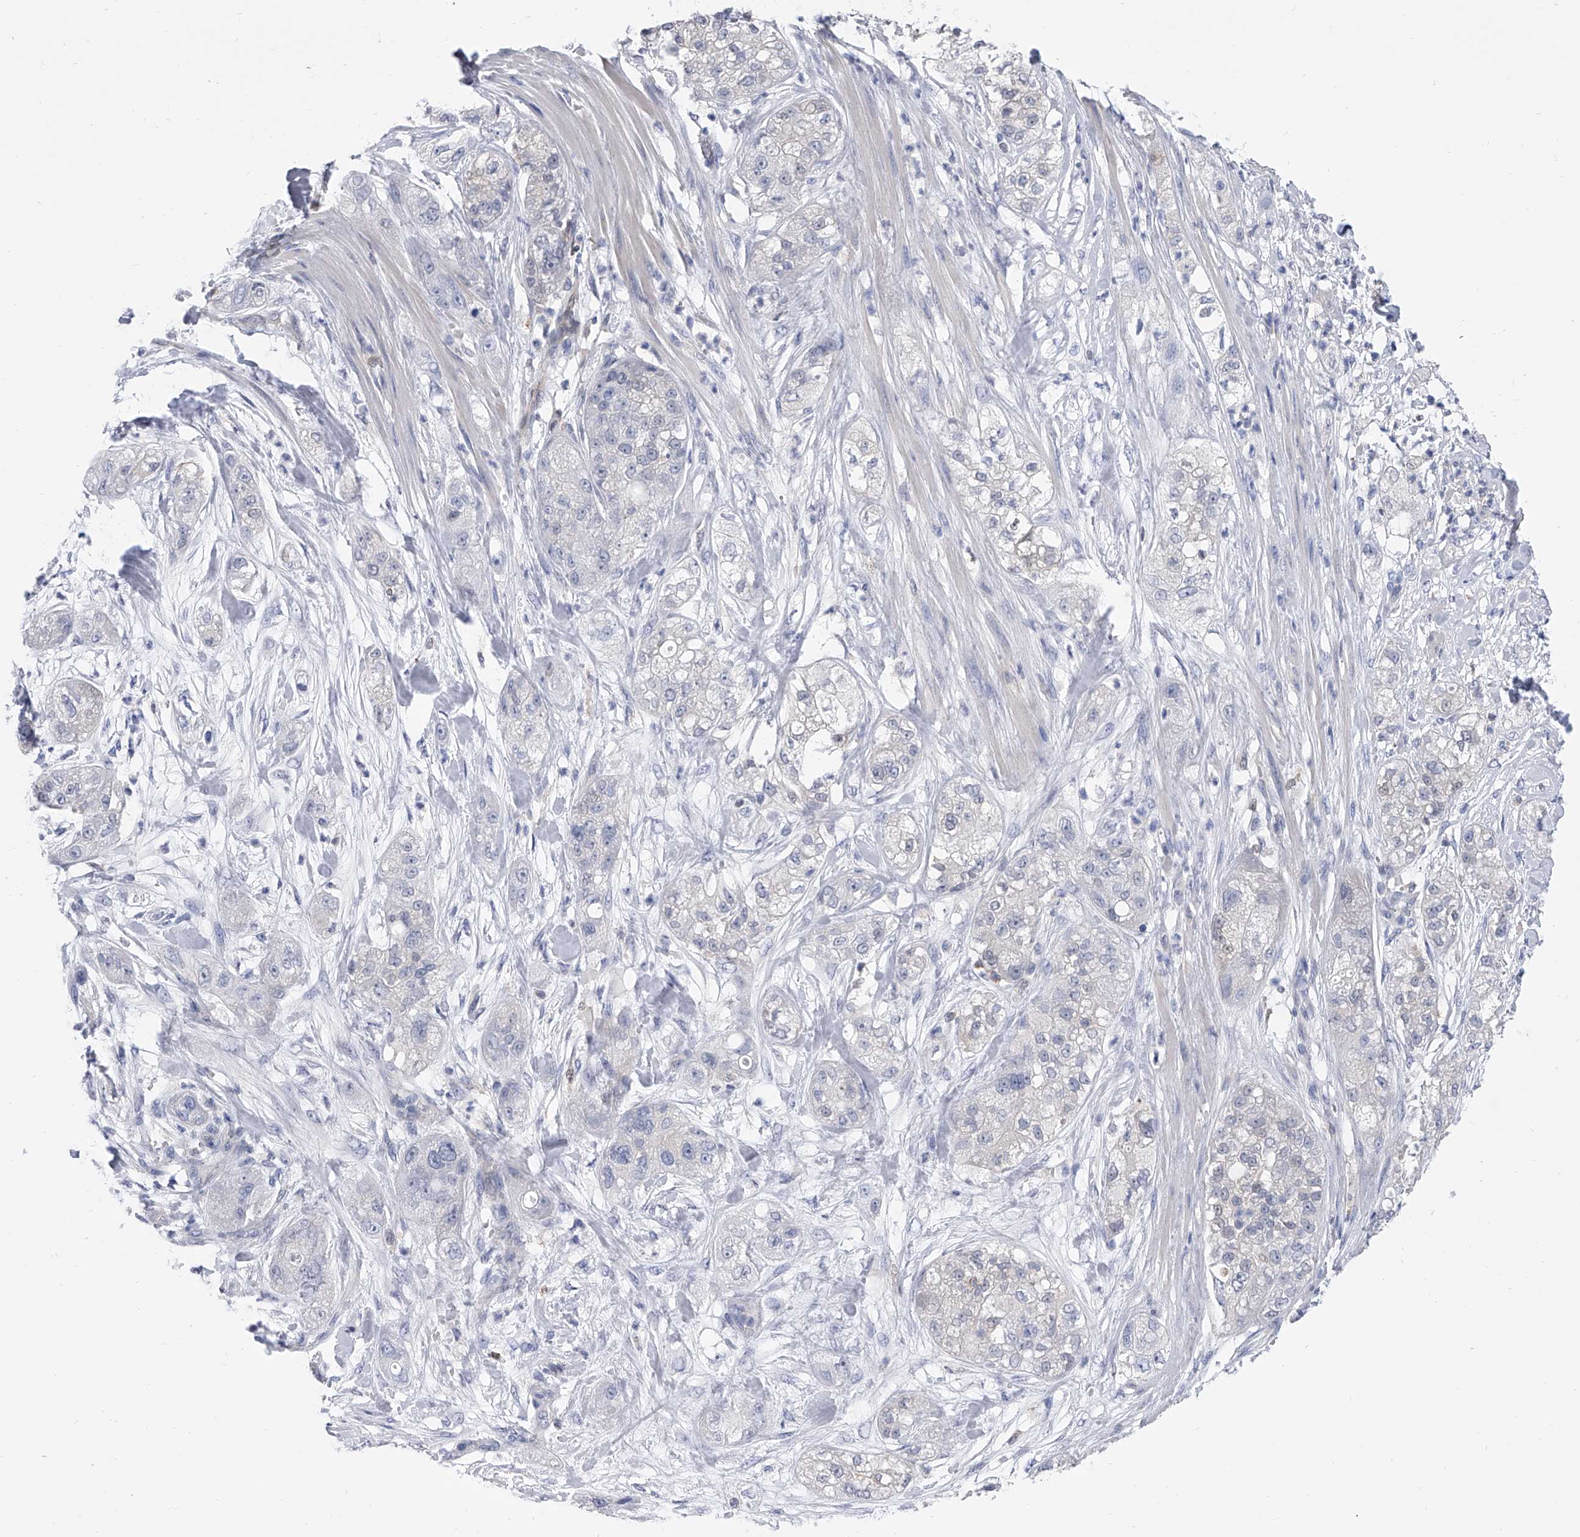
{"staining": {"intensity": "negative", "quantity": "none", "location": "none"}, "tissue": "pancreatic cancer", "cell_type": "Tumor cells", "image_type": "cancer", "snomed": [{"axis": "morphology", "description": "Adenocarcinoma, NOS"}, {"axis": "topography", "description": "Pancreas"}], "caption": "There is no significant positivity in tumor cells of pancreatic cancer (adenocarcinoma).", "gene": "SERPINB9", "patient": {"sex": "female", "age": 78}}